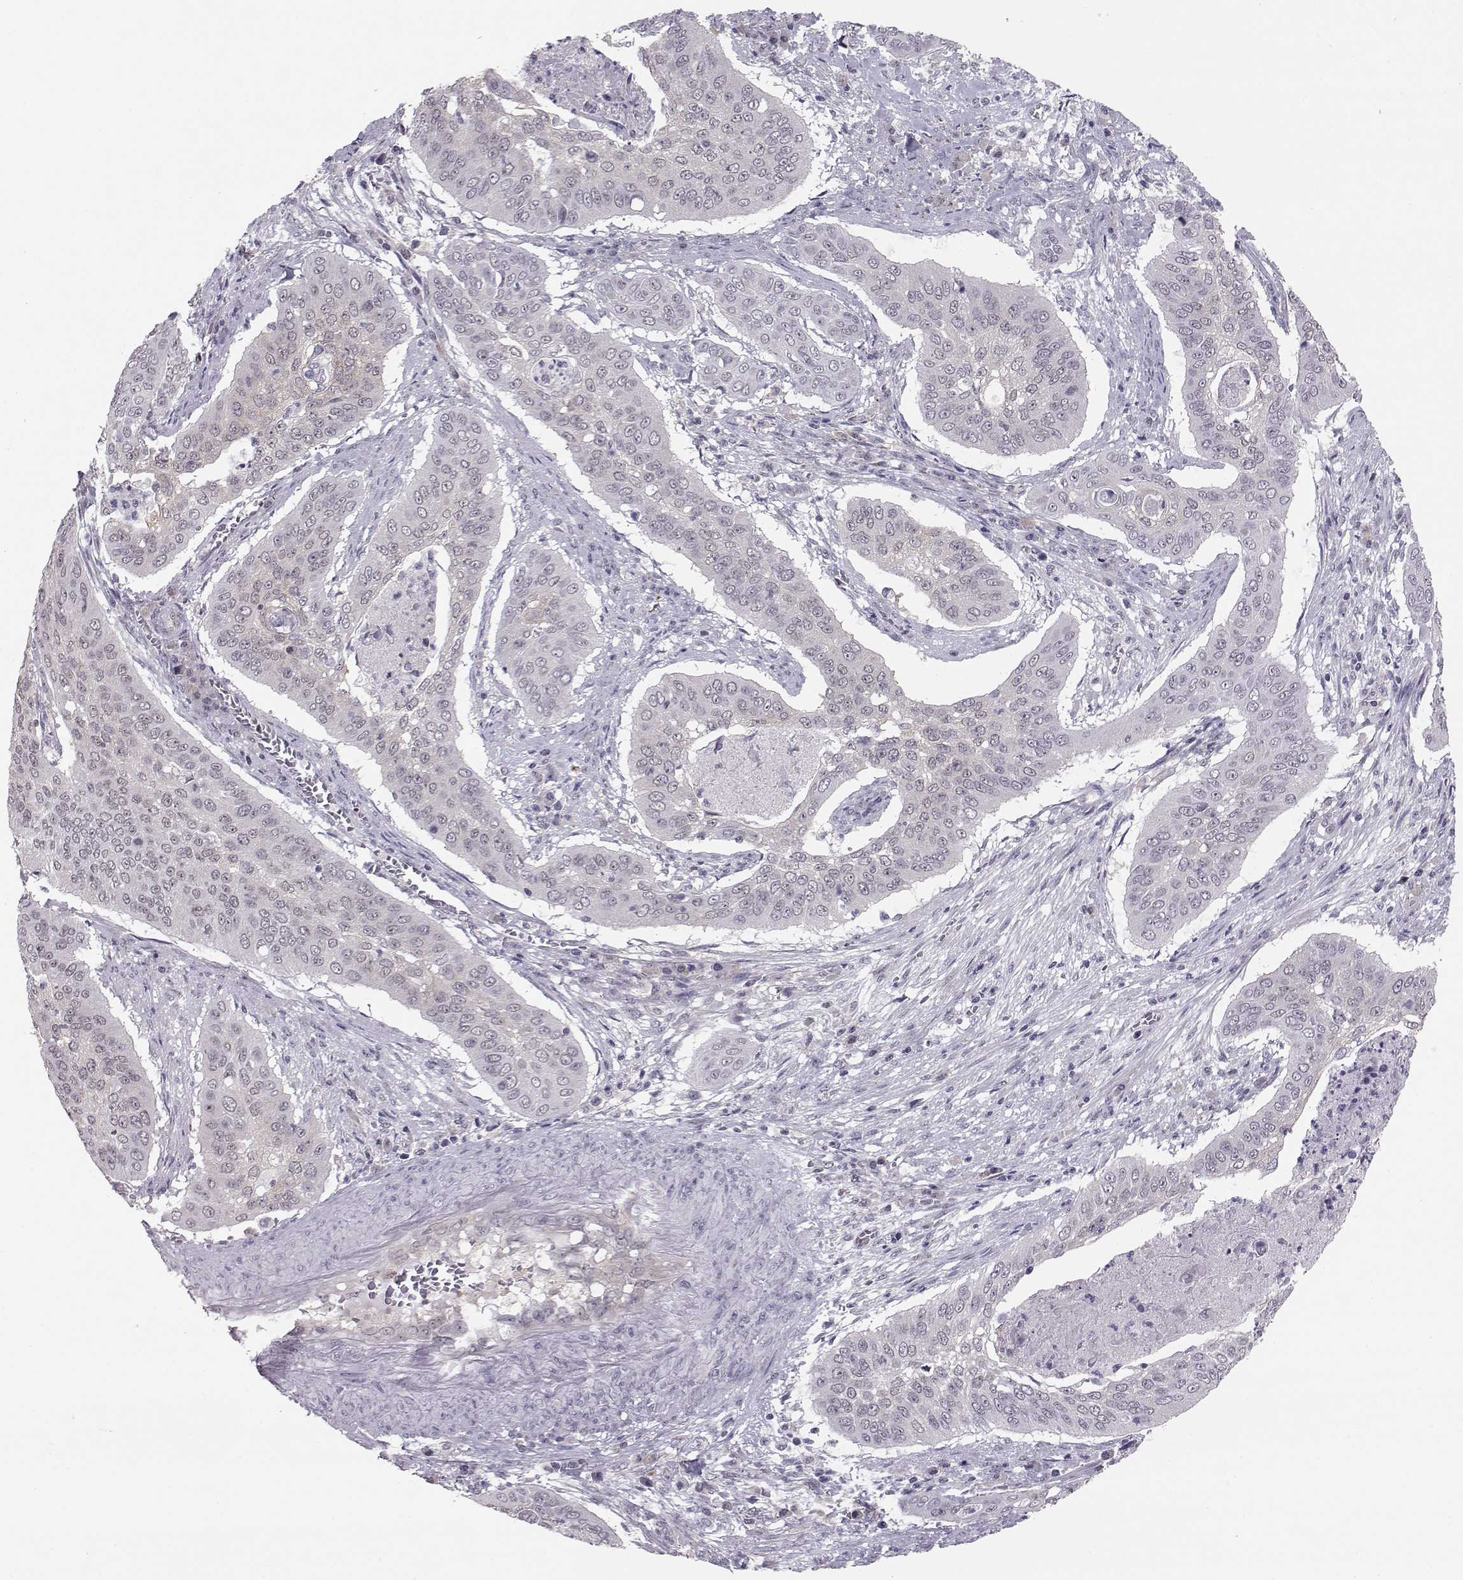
{"staining": {"intensity": "negative", "quantity": "none", "location": "none"}, "tissue": "cervical cancer", "cell_type": "Tumor cells", "image_type": "cancer", "snomed": [{"axis": "morphology", "description": "Squamous cell carcinoma, NOS"}, {"axis": "topography", "description": "Cervix"}], "caption": "Cervical squamous cell carcinoma was stained to show a protein in brown. There is no significant positivity in tumor cells.", "gene": "KIF13B", "patient": {"sex": "female", "age": 39}}